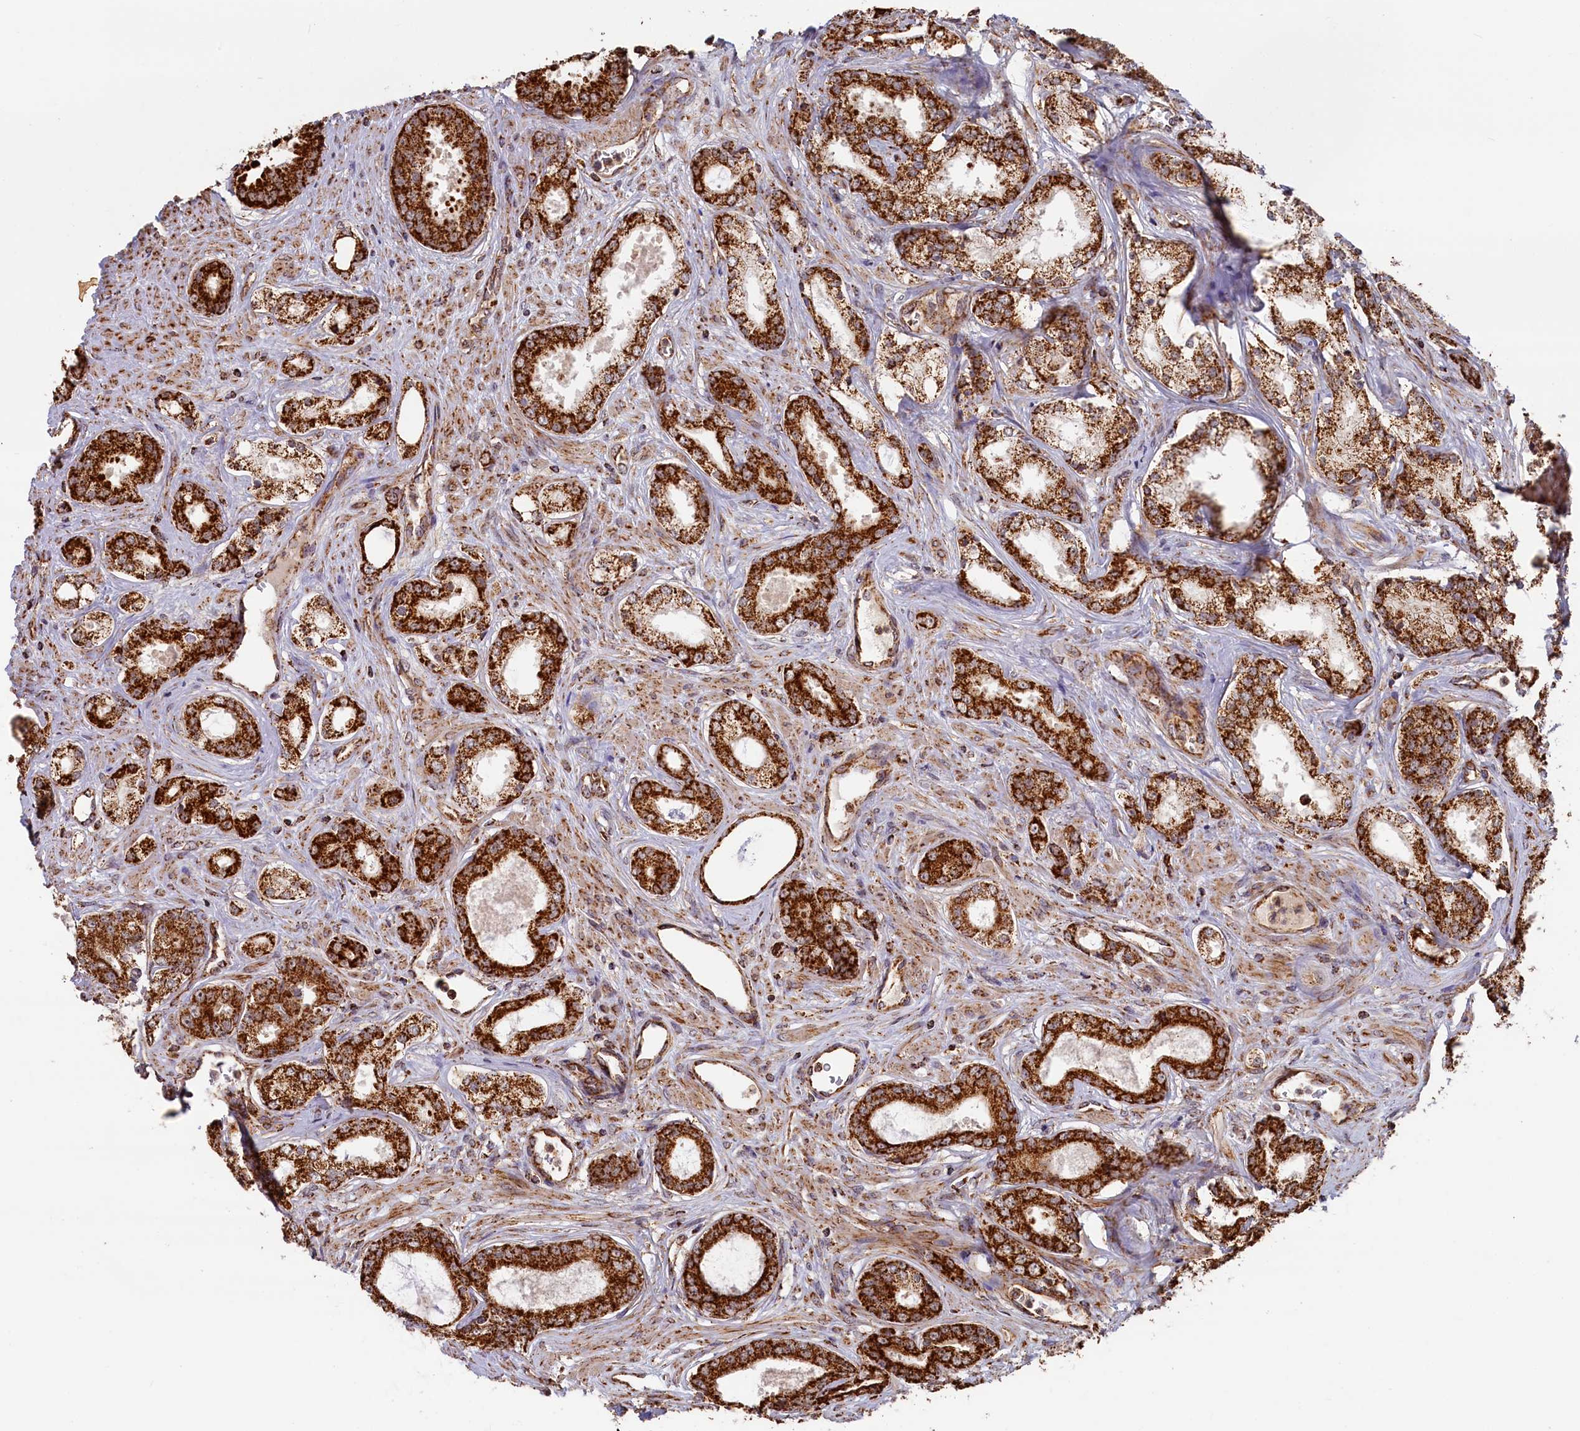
{"staining": {"intensity": "strong", "quantity": ">75%", "location": "cytoplasmic/membranous"}, "tissue": "prostate cancer", "cell_type": "Tumor cells", "image_type": "cancer", "snomed": [{"axis": "morphology", "description": "Adenocarcinoma, Low grade"}, {"axis": "topography", "description": "Prostate"}], "caption": "Immunohistochemistry (IHC) of prostate cancer demonstrates high levels of strong cytoplasmic/membranous staining in approximately >75% of tumor cells. Nuclei are stained in blue.", "gene": "MACROD1", "patient": {"sex": "male", "age": 68}}